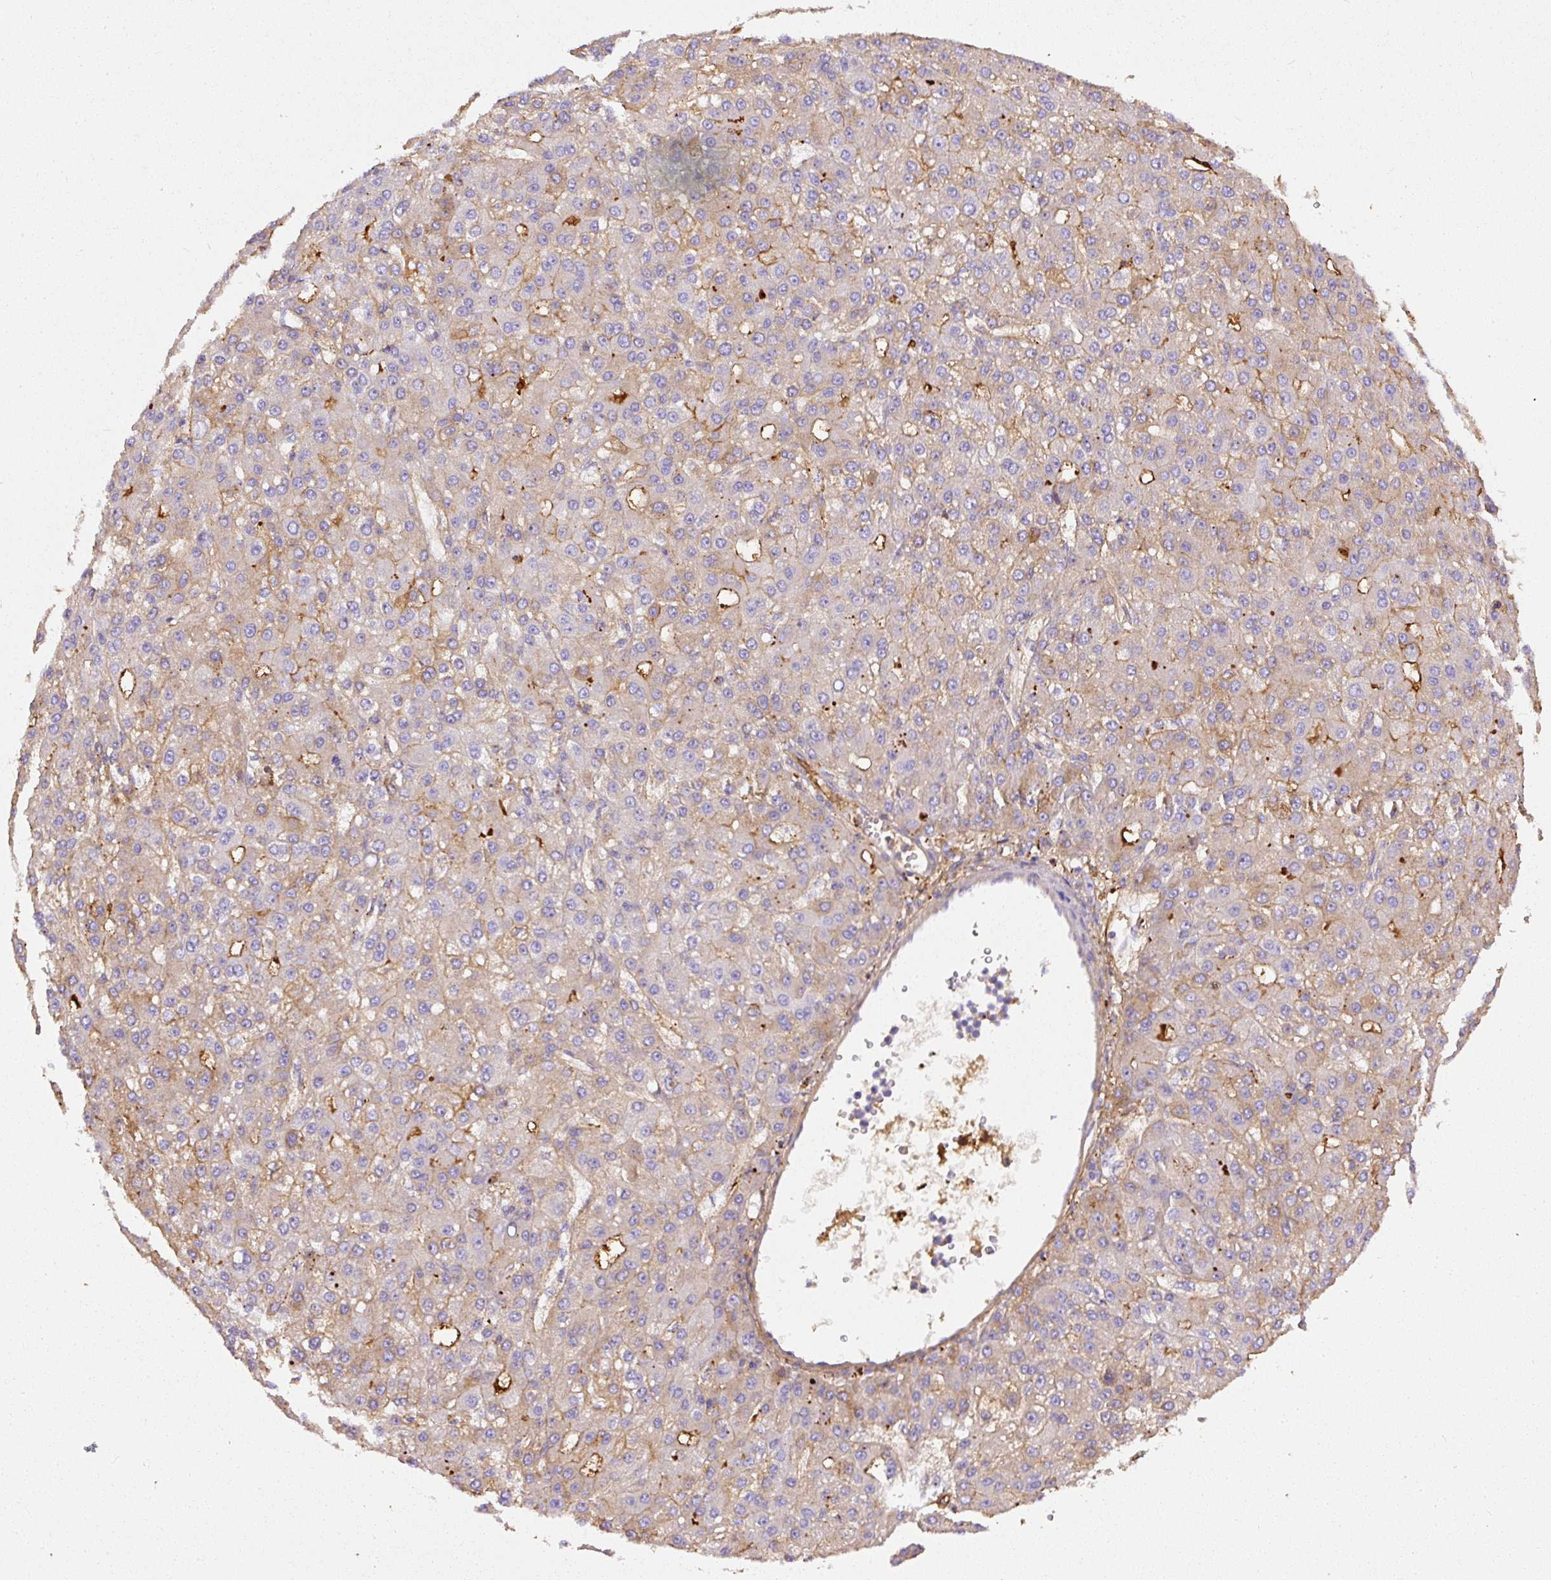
{"staining": {"intensity": "moderate", "quantity": "<25%", "location": "cytoplasmic/membranous"}, "tissue": "liver cancer", "cell_type": "Tumor cells", "image_type": "cancer", "snomed": [{"axis": "morphology", "description": "Carcinoma, Hepatocellular, NOS"}, {"axis": "topography", "description": "Liver"}], "caption": "Tumor cells exhibit low levels of moderate cytoplasmic/membranous positivity in about <25% of cells in liver cancer.", "gene": "APCS", "patient": {"sex": "male", "age": 67}}